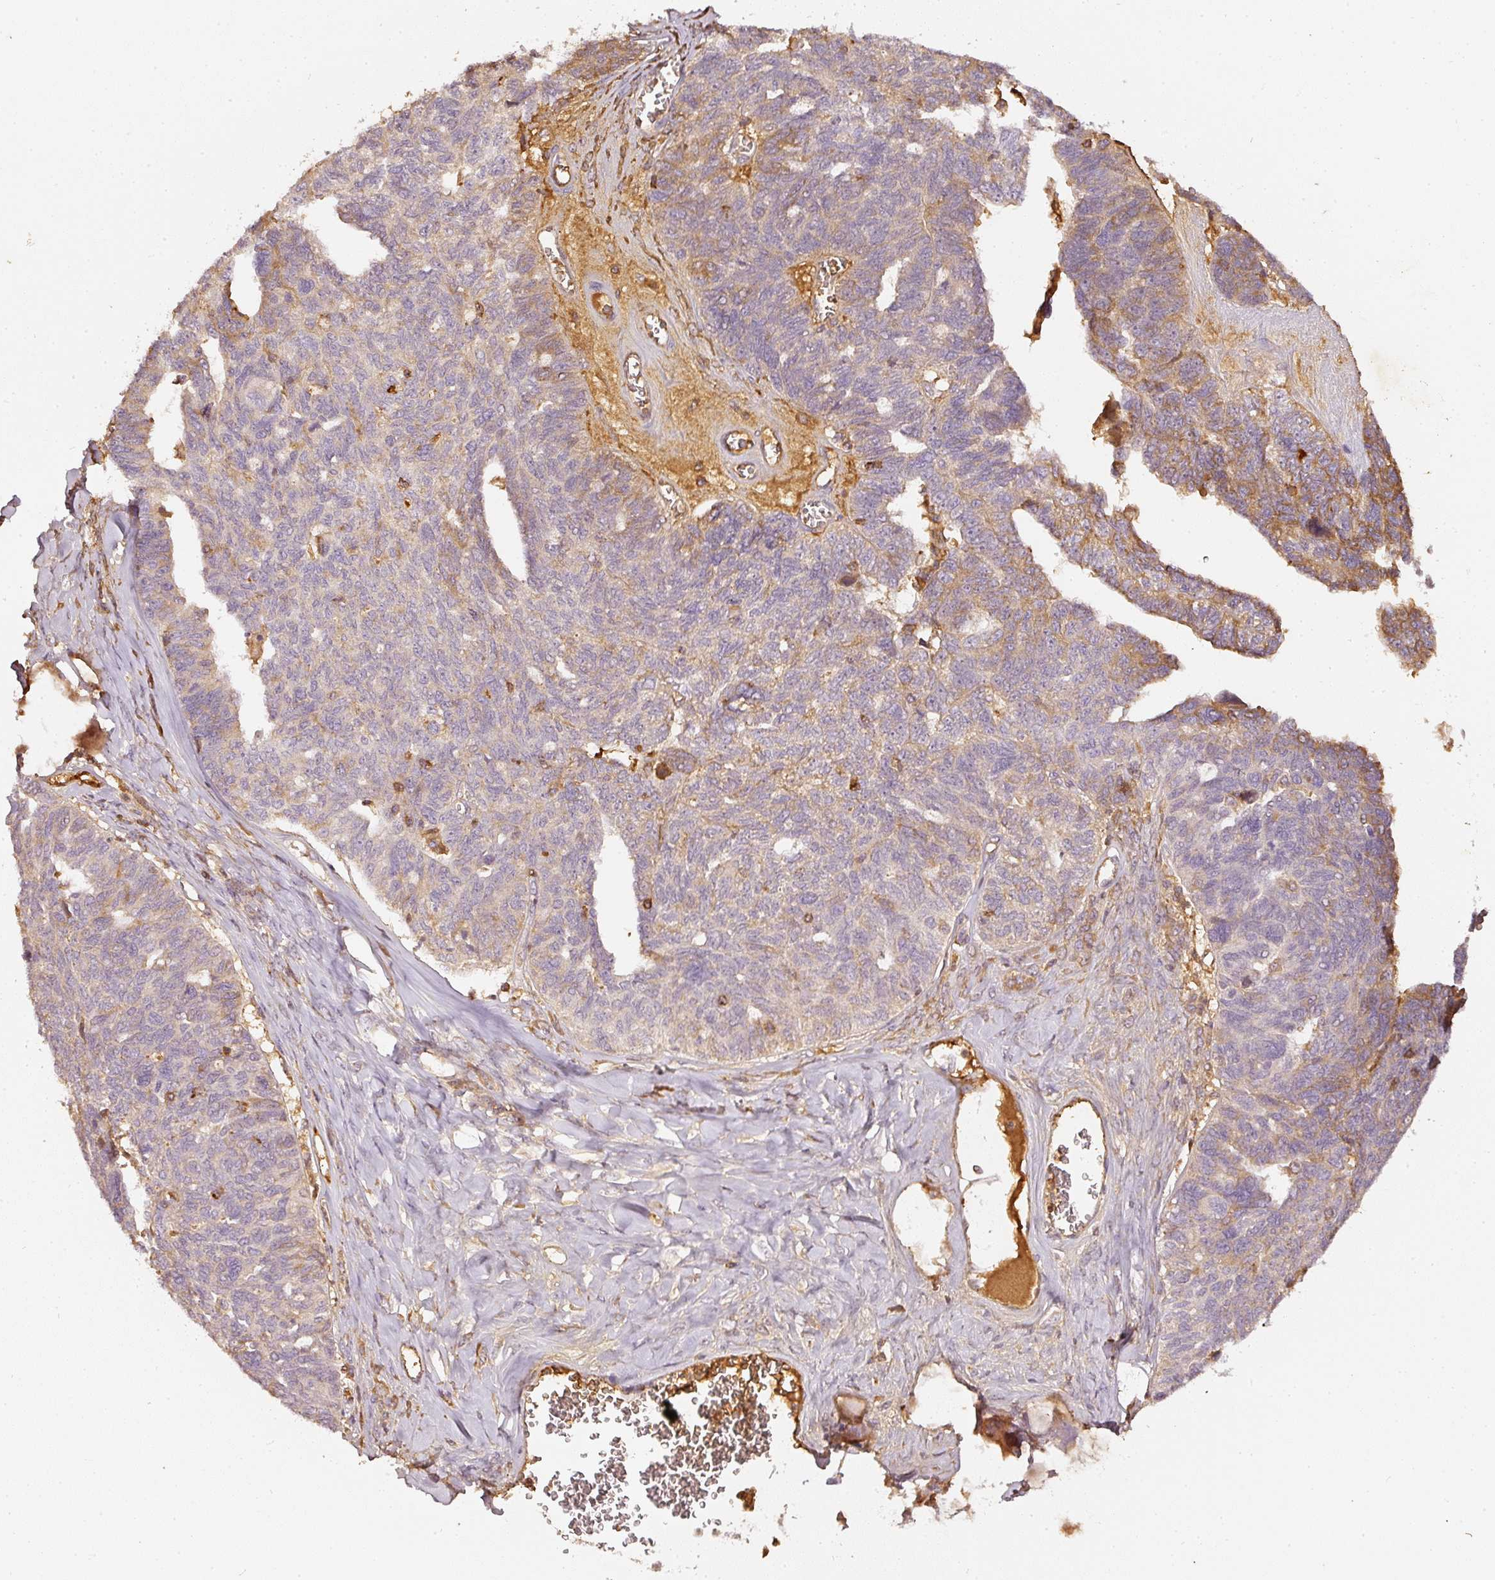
{"staining": {"intensity": "moderate", "quantity": "25%-75%", "location": "cytoplasmic/membranous"}, "tissue": "ovarian cancer", "cell_type": "Tumor cells", "image_type": "cancer", "snomed": [{"axis": "morphology", "description": "Cystadenocarcinoma, serous, NOS"}, {"axis": "topography", "description": "Ovary"}], "caption": "The image demonstrates a brown stain indicating the presence of a protein in the cytoplasmic/membranous of tumor cells in serous cystadenocarcinoma (ovarian).", "gene": "EVL", "patient": {"sex": "female", "age": 79}}